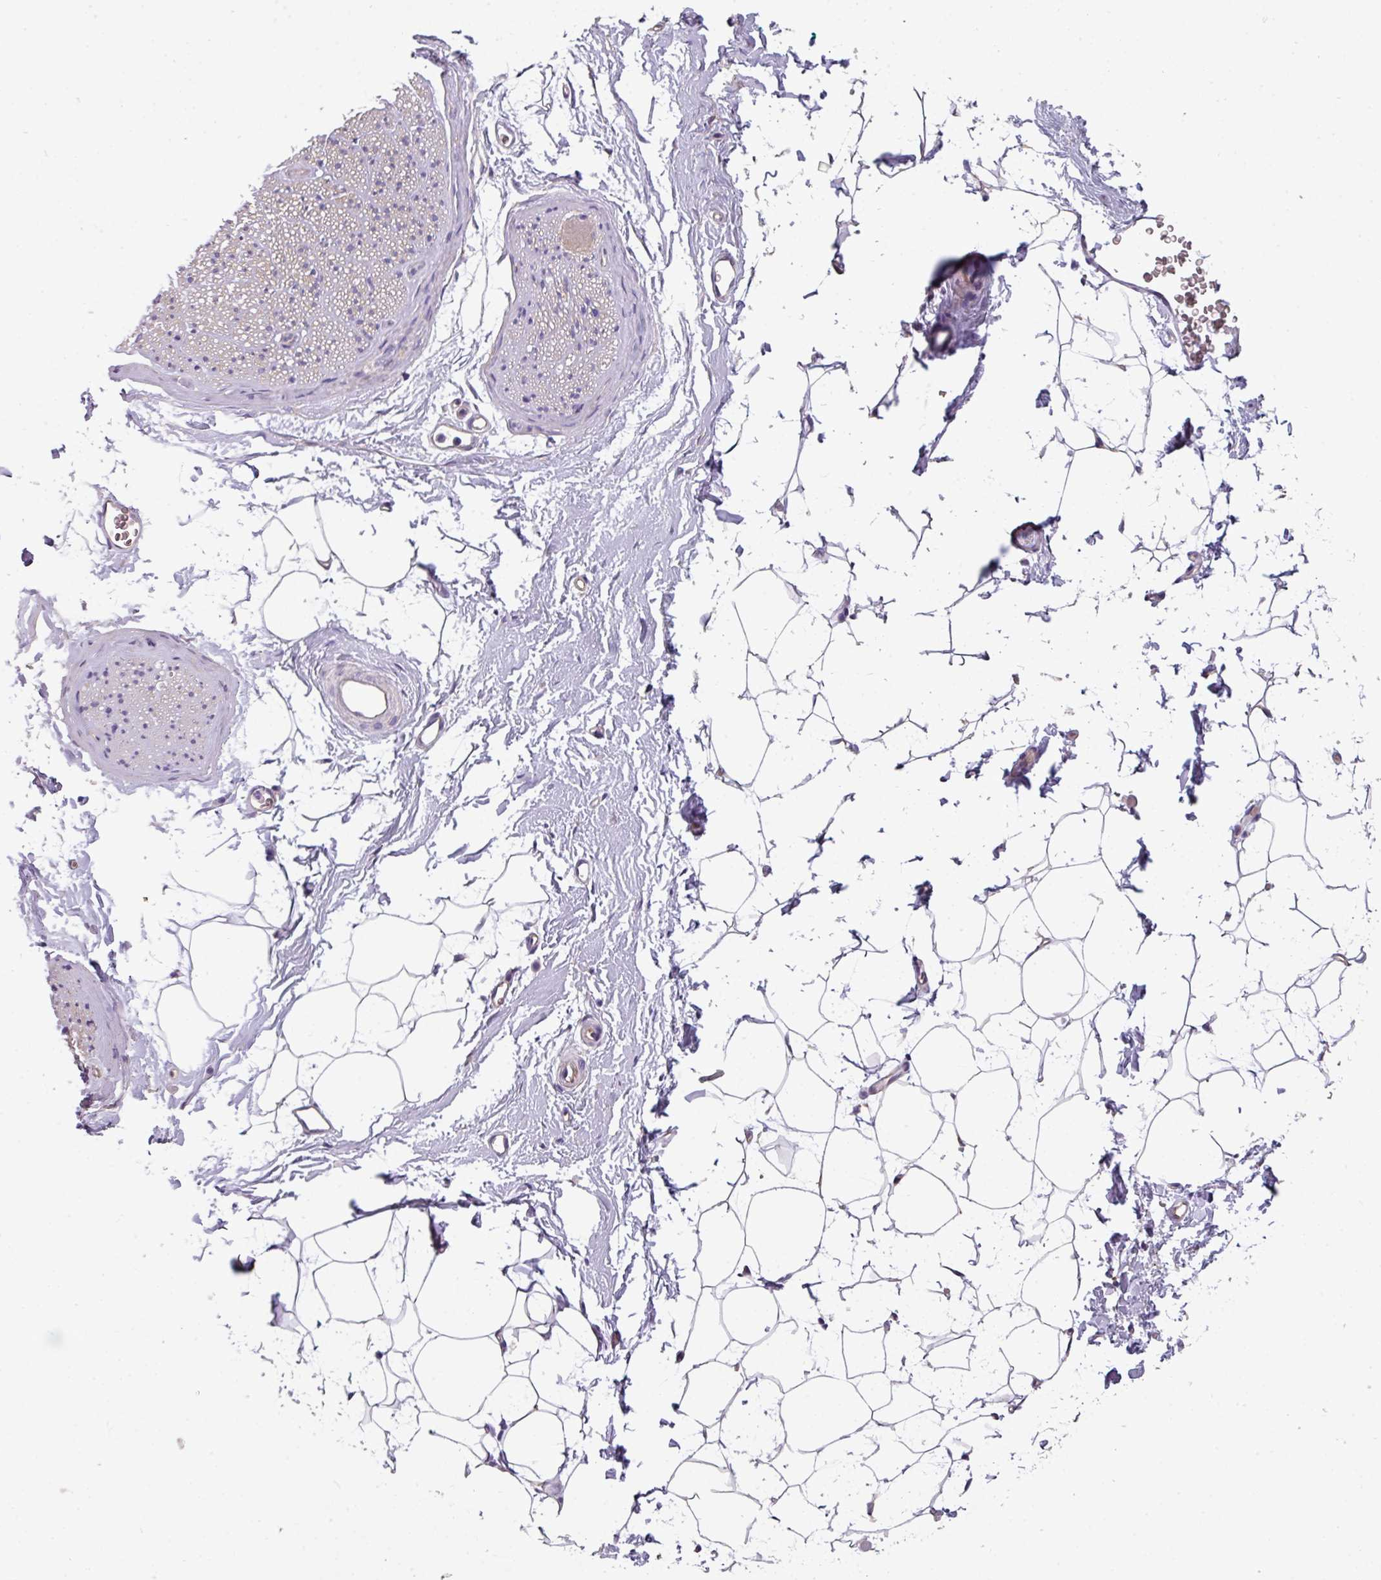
{"staining": {"intensity": "moderate", "quantity": "<25%", "location": "cytoplasmic/membranous"}, "tissue": "adipose tissue", "cell_type": "Adipocytes", "image_type": "normal", "snomed": [{"axis": "morphology", "description": "Normal tissue, NOS"}, {"axis": "morphology", "description": "Adenocarcinoma, High grade"}, {"axis": "topography", "description": "Prostate"}, {"axis": "topography", "description": "Peripheral nerve tissue"}], "caption": "An IHC histopathology image of normal tissue is shown. Protein staining in brown shows moderate cytoplasmic/membranous positivity in adipose tissue within adipocytes.", "gene": "BUD23", "patient": {"sex": "male", "age": 68}}